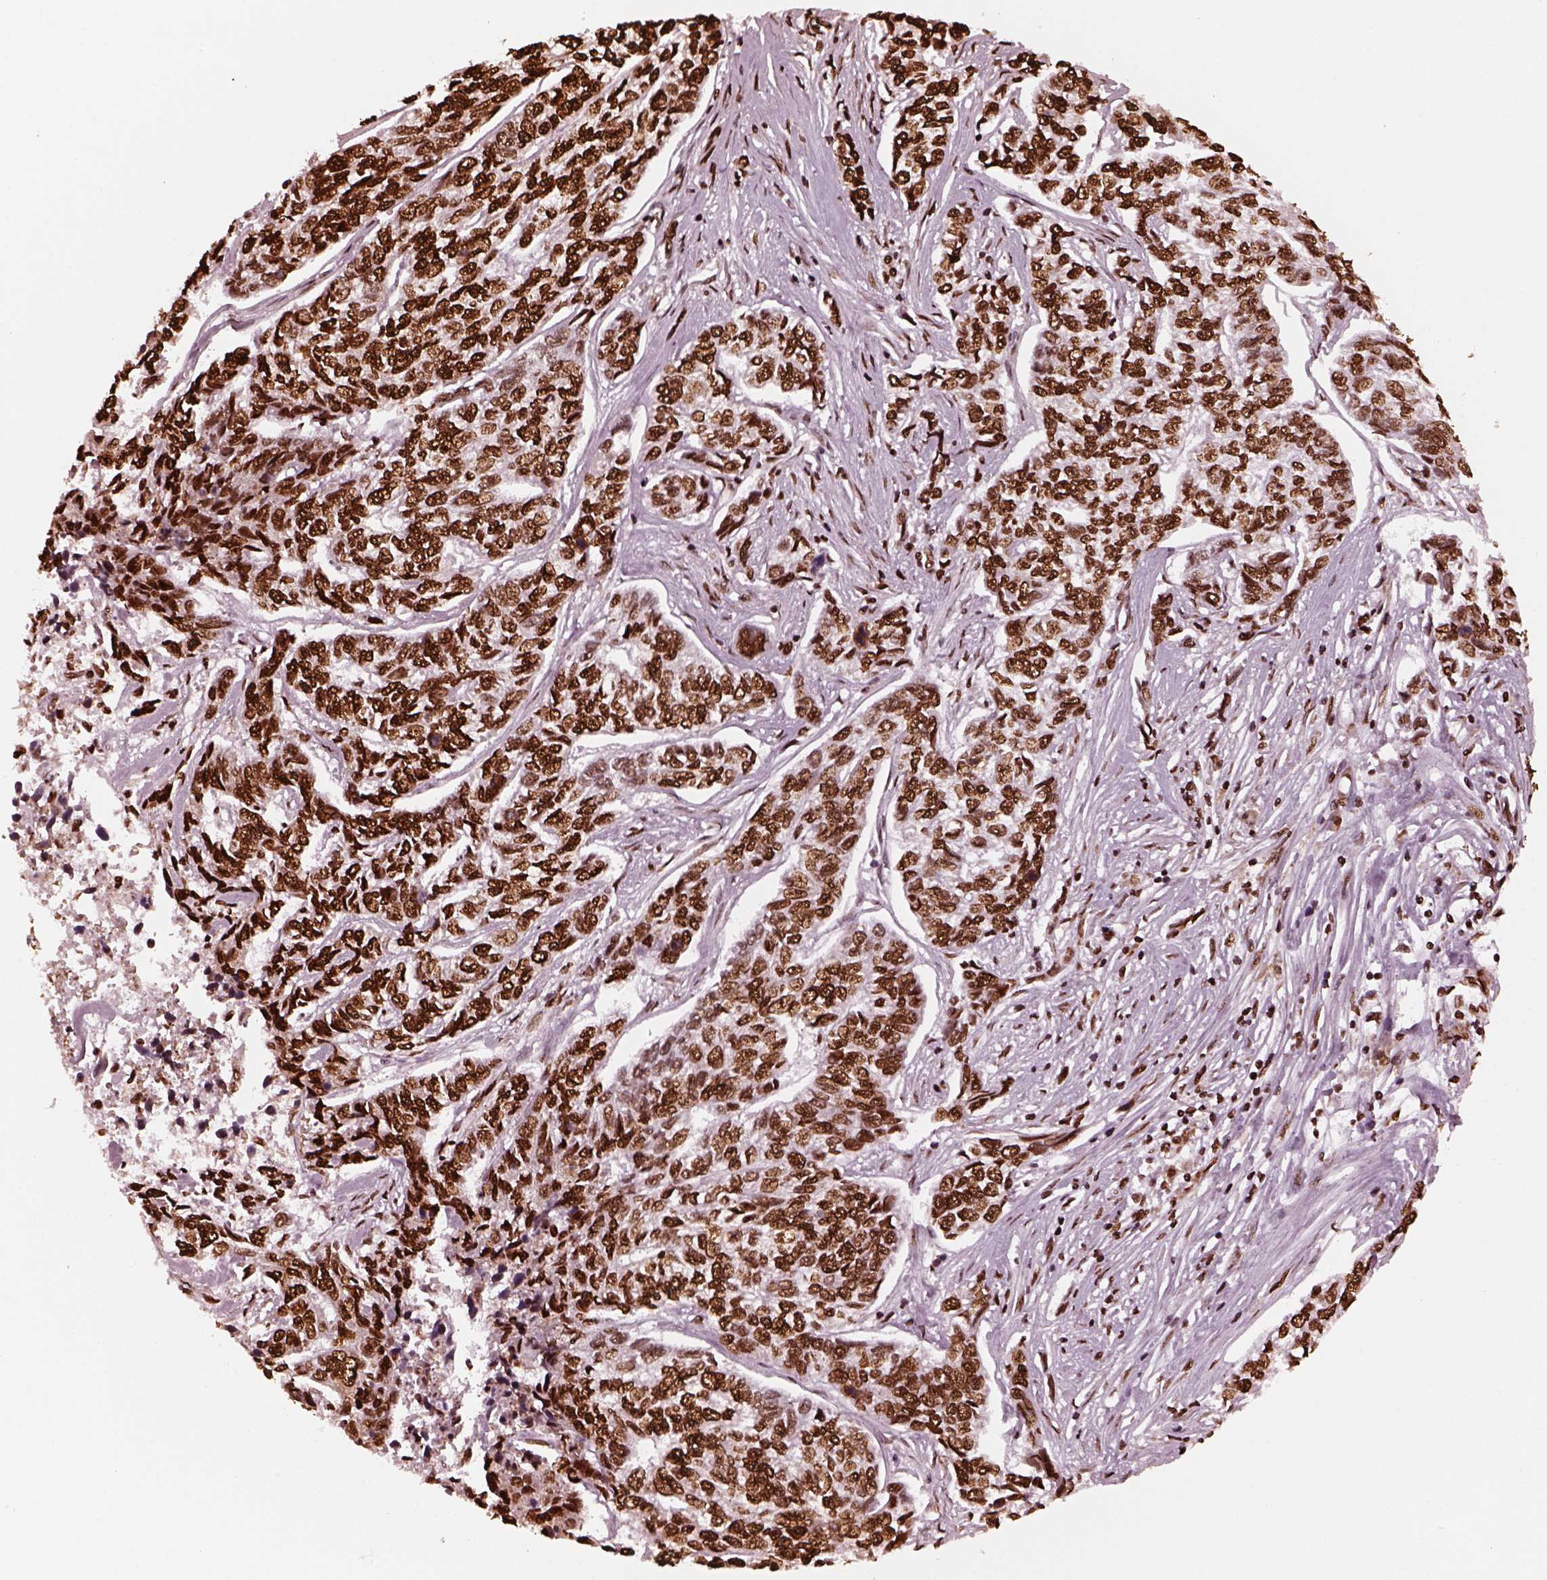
{"staining": {"intensity": "strong", "quantity": ">75%", "location": "nuclear"}, "tissue": "skin cancer", "cell_type": "Tumor cells", "image_type": "cancer", "snomed": [{"axis": "morphology", "description": "Basal cell carcinoma"}, {"axis": "topography", "description": "Skin"}], "caption": "The immunohistochemical stain labels strong nuclear staining in tumor cells of basal cell carcinoma (skin) tissue.", "gene": "NSD1", "patient": {"sex": "female", "age": 65}}